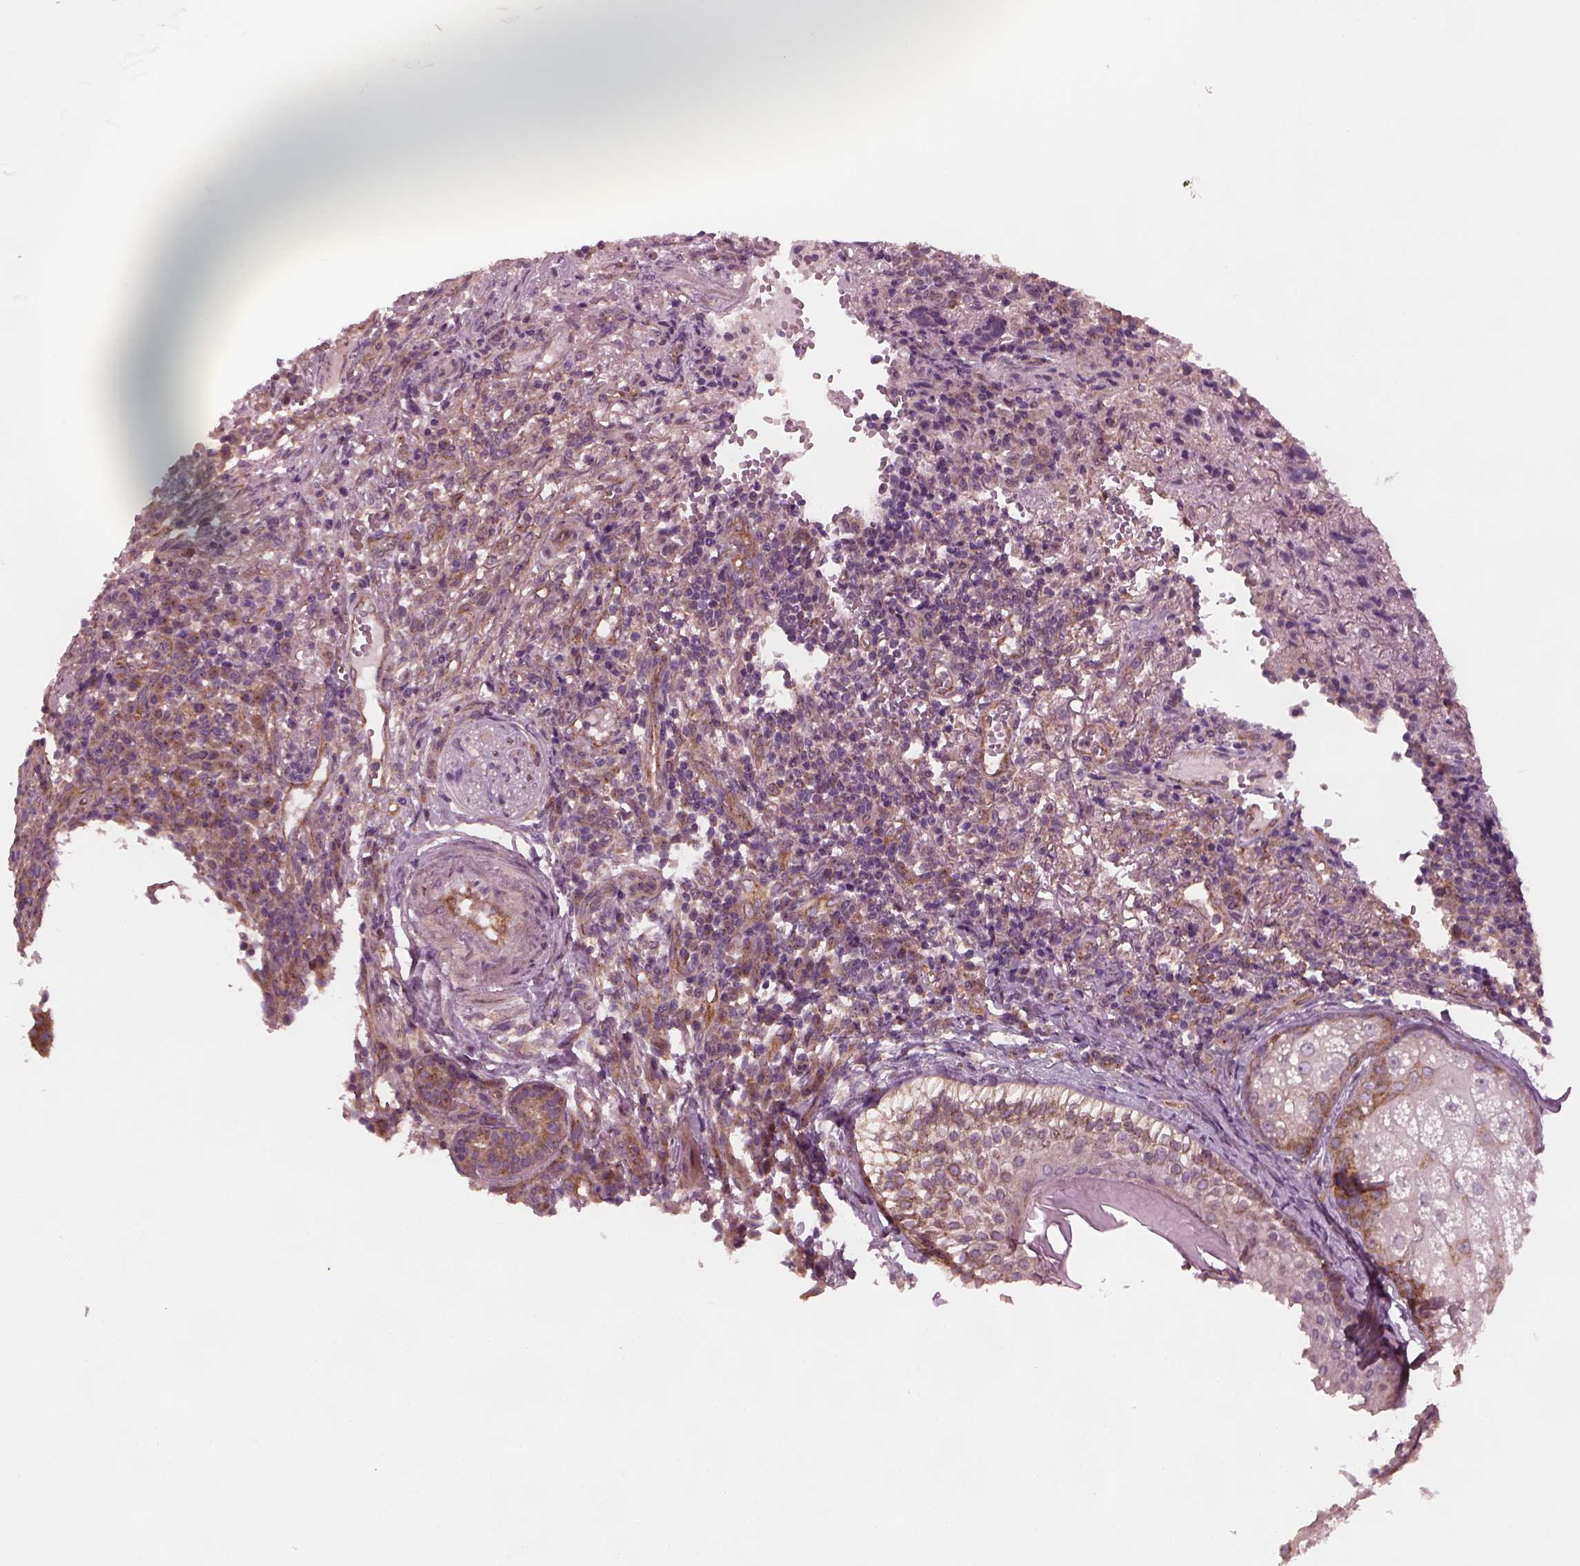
{"staining": {"intensity": "moderate", "quantity": ">75%", "location": "cytoplasmic/membranous"}, "tissue": "skin cancer", "cell_type": "Tumor cells", "image_type": "cancer", "snomed": [{"axis": "morphology", "description": "Basal cell carcinoma"}, {"axis": "topography", "description": "Skin"}], "caption": "Tumor cells demonstrate moderate cytoplasmic/membranous expression in about >75% of cells in basal cell carcinoma (skin).", "gene": "TUBG1", "patient": {"sex": "female", "age": 69}}